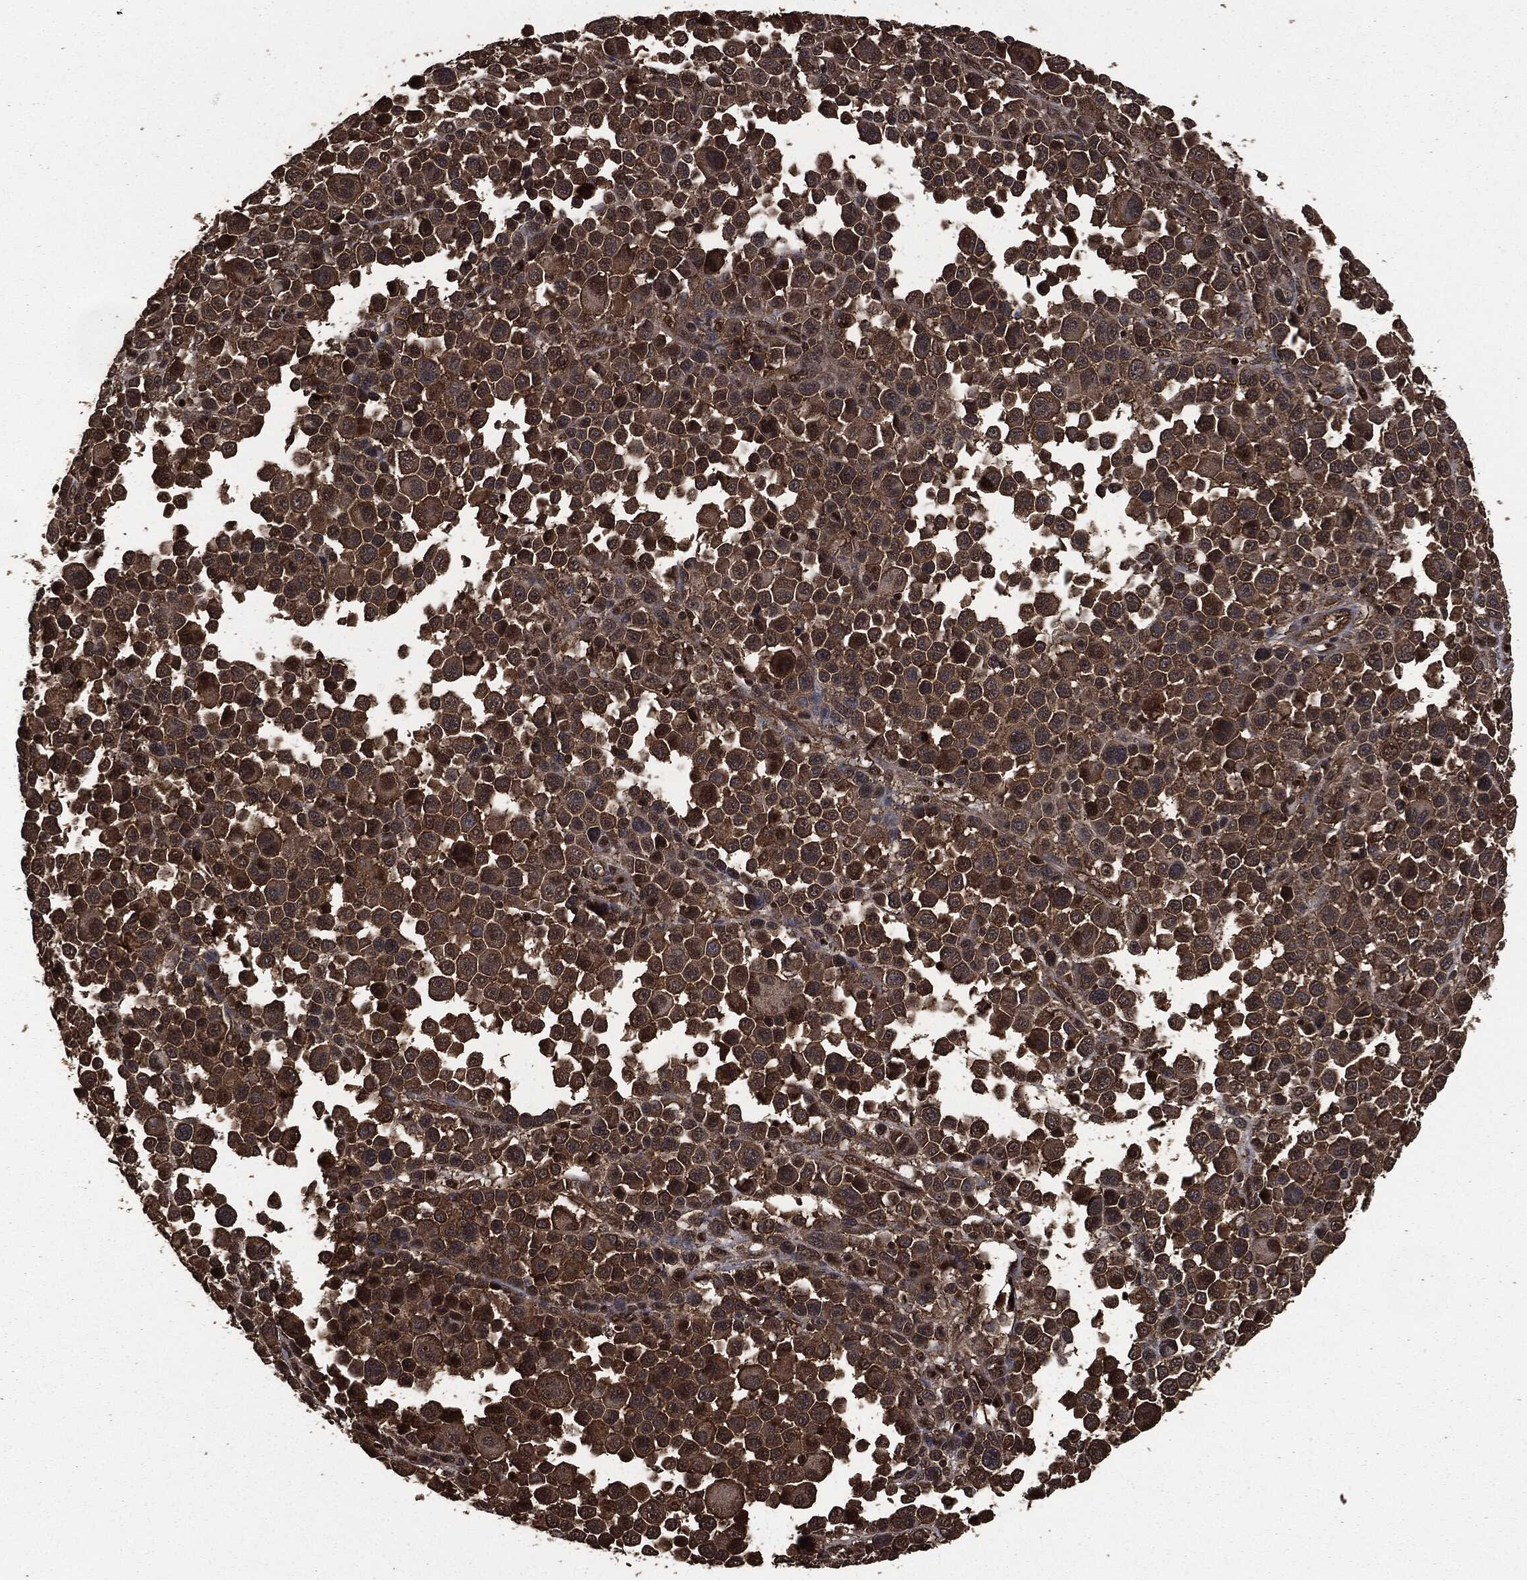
{"staining": {"intensity": "strong", "quantity": ">75%", "location": "cytoplasmic/membranous"}, "tissue": "melanoma", "cell_type": "Tumor cells", "image_type": "cancer", "snomed": [{"axis": "morphology", "description": "Malignant melanoma, NOS"}, {"axis": "topography", "description": "Skin"}], "caption": "This photomicrograph exhibits IHC staining of malignant melanoma, with high strong cytoplasmic/membranous expression in approximately >75% of tumor cells.", "gene": "HRAS", "patient": {"sex": "female", "age": 57}}